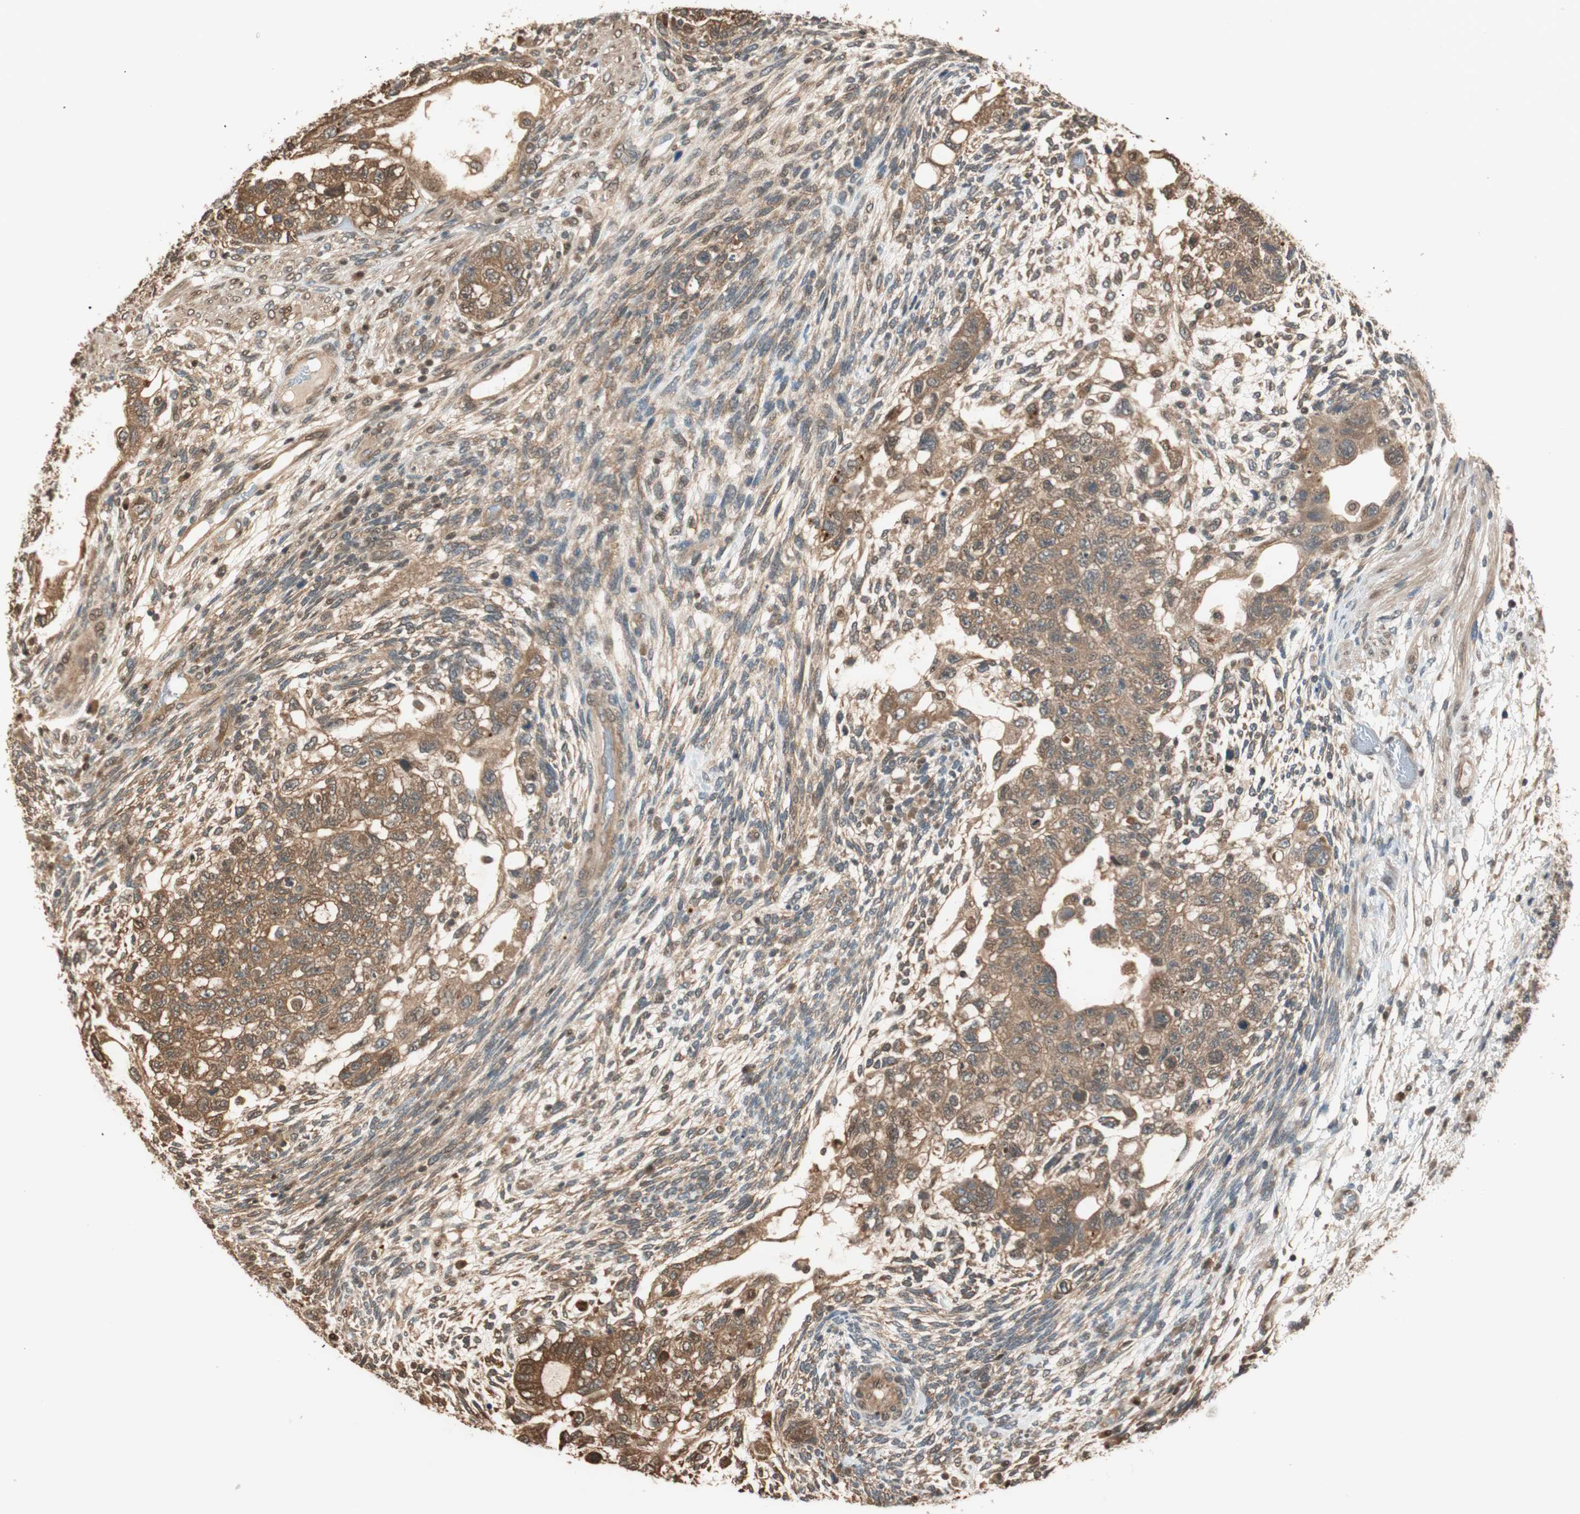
{"staining": {"intensity": "strong", "quantity": ">75%", "location": "cytoplasmic/membranous"}, "tissue": "testis cancer", "cell_type": "Tumor cells", "image_type": "cancer", "snomed": [{"axis": "morphology", "description": "Normal tissue, NOS"}, {"axis": "morphology", "description": "Carcinoma, Embryonal, NOS"}, {"axis": "topography", "description": "Testis"}], "caption": "Testis cancer stained for a protein (brown) displays strong cytoplasmic/membranous positive expression in about >75% of tumor cells.", "gene": "ZNF443", "patient": {"sex": "male", "age": 36}}